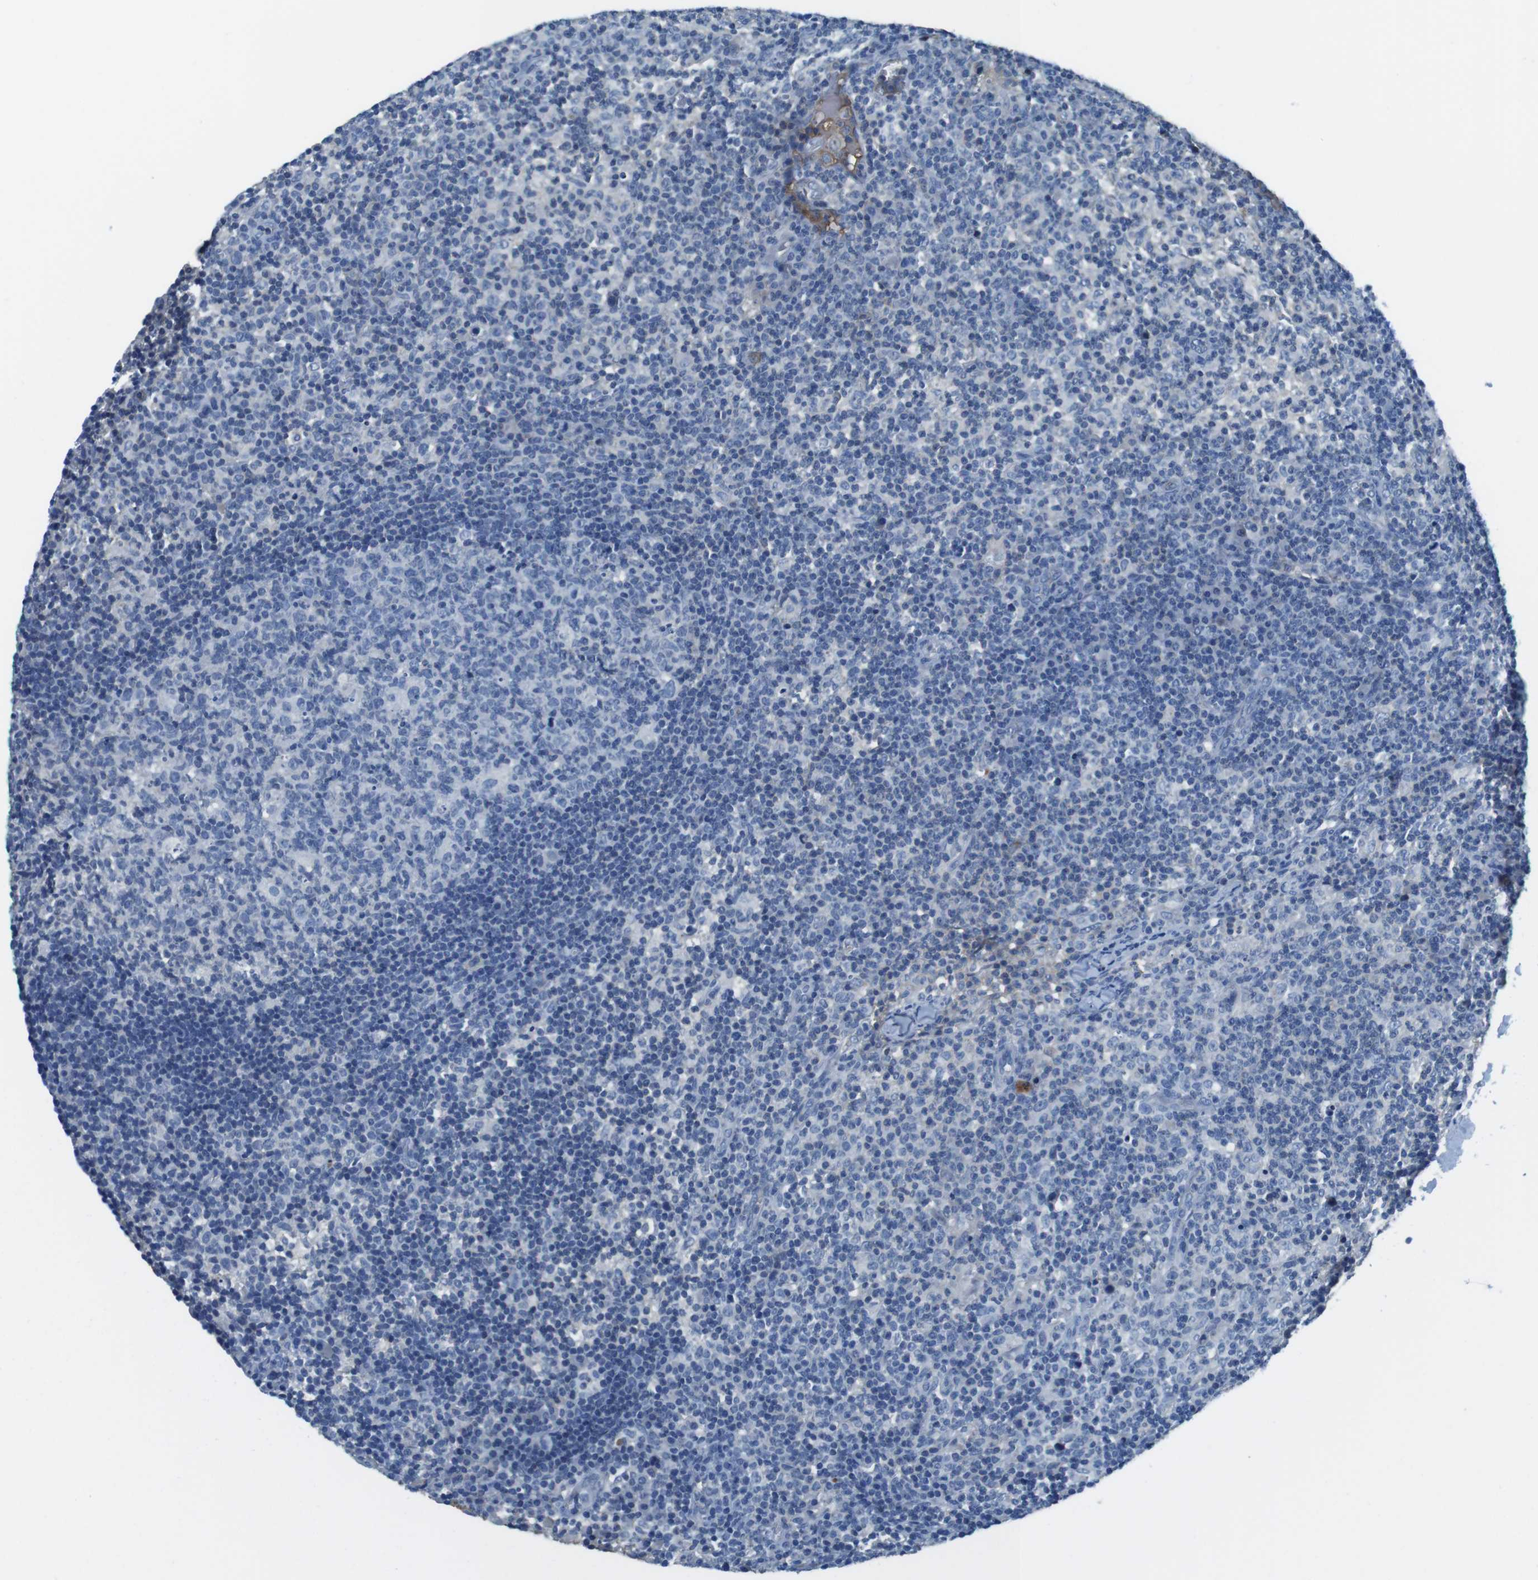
{"staining": {"intensity": "negative", "quantity": "none", "location": "none"}, "tissue": "lymph node", "cell_type": "Germinal center cells", "image_type": "normal", "snomed": [{"axis": "morphology", "description": "Normal tissue, NOS"}, {"axis": "morphology", "description": "Inflammation, NOS"}, {"axis": "topography", "description": "Lymph node"}], "caption": "Immunohistochemistry micrograph of normal lymph node stained for a protein (brown), which exhibits no staining in germinal center cells. Nuclei are stained in blue.", "gene": "TMPRSS15", "patient": {"sex": "male", "age": 55}}